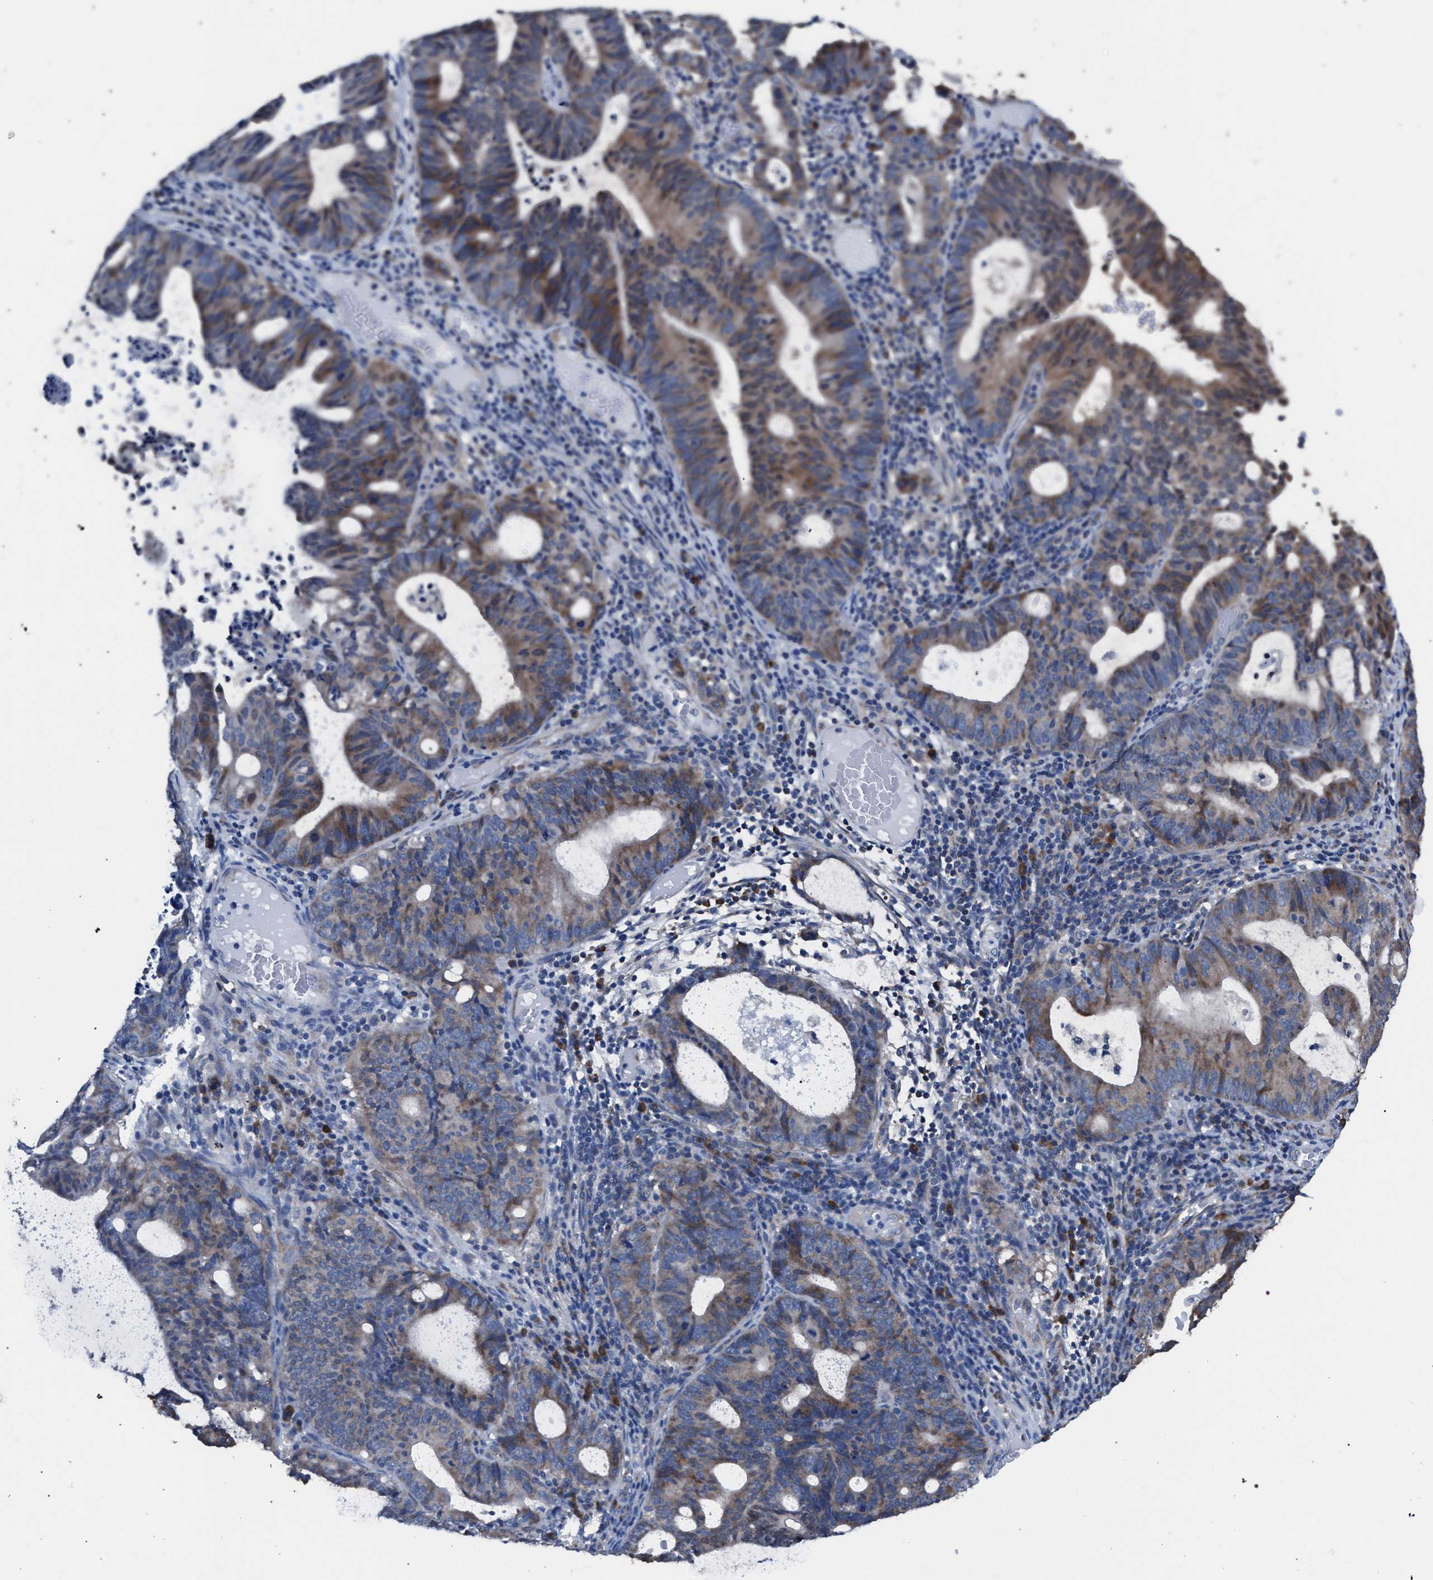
{"staining": {"intensity": "moderate", "quantity": ">75%", "location": "cytoplasmic/membranous"}, "tissue": "endometrial cancer", "cell_type": "Tumor cells", "image_type": "cancer", "snomed": [{"axis": "morphology", "description": "Adenocarcinoma, NOS"}, {"axis": "topography", "description": "Uterus"}], "caption": "Moderate cytoplasmic/membranous protein expression is identified in about >75% of tumor cells in endometrial cancer (adenocarcinoma).", "gene": "CRYZ", "patient": {"sex": "female", "age": 83}}